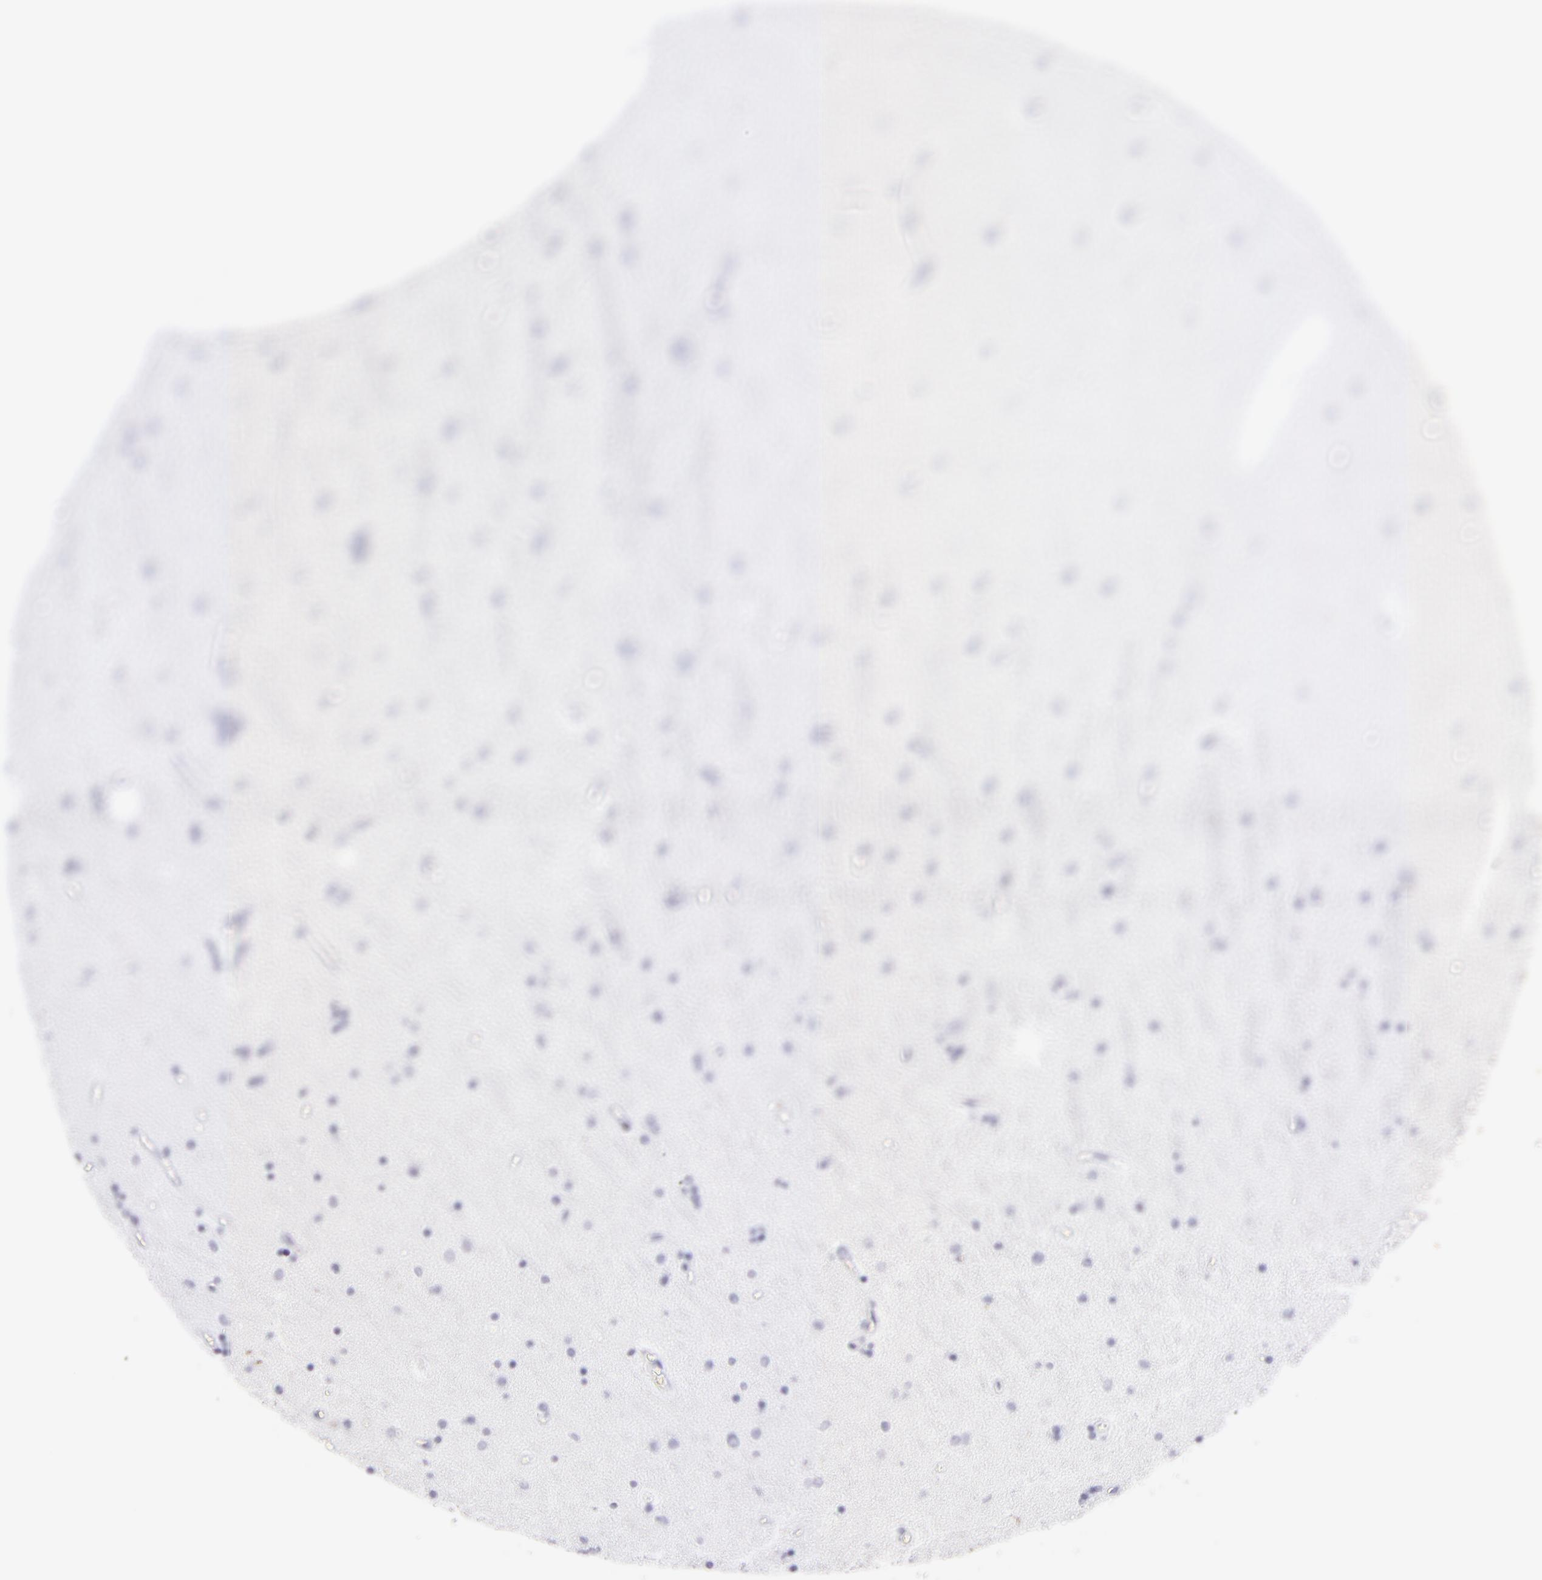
{"staining": {"intensity": "negative", "quantity": "none", "location": "none"}, "tissue": "hippocampus", "cell_type": "Glial cells", "image_type": "normal", "snomed": [{"axis": "morphology", "description": "Normal tissue, NOS"}, {"axis": "topography", "description": "Hippocampus"}], "caption": "An image of human hippocampus is negative for staining in glial cells. The staining was performed using DAB to visualize the protein expression in brown, while the nuclei were stained in blue with hematoxylin (Magnification: 20x).", "gene": "PRF1", "patient": {"sex": "female", "age": 54}}